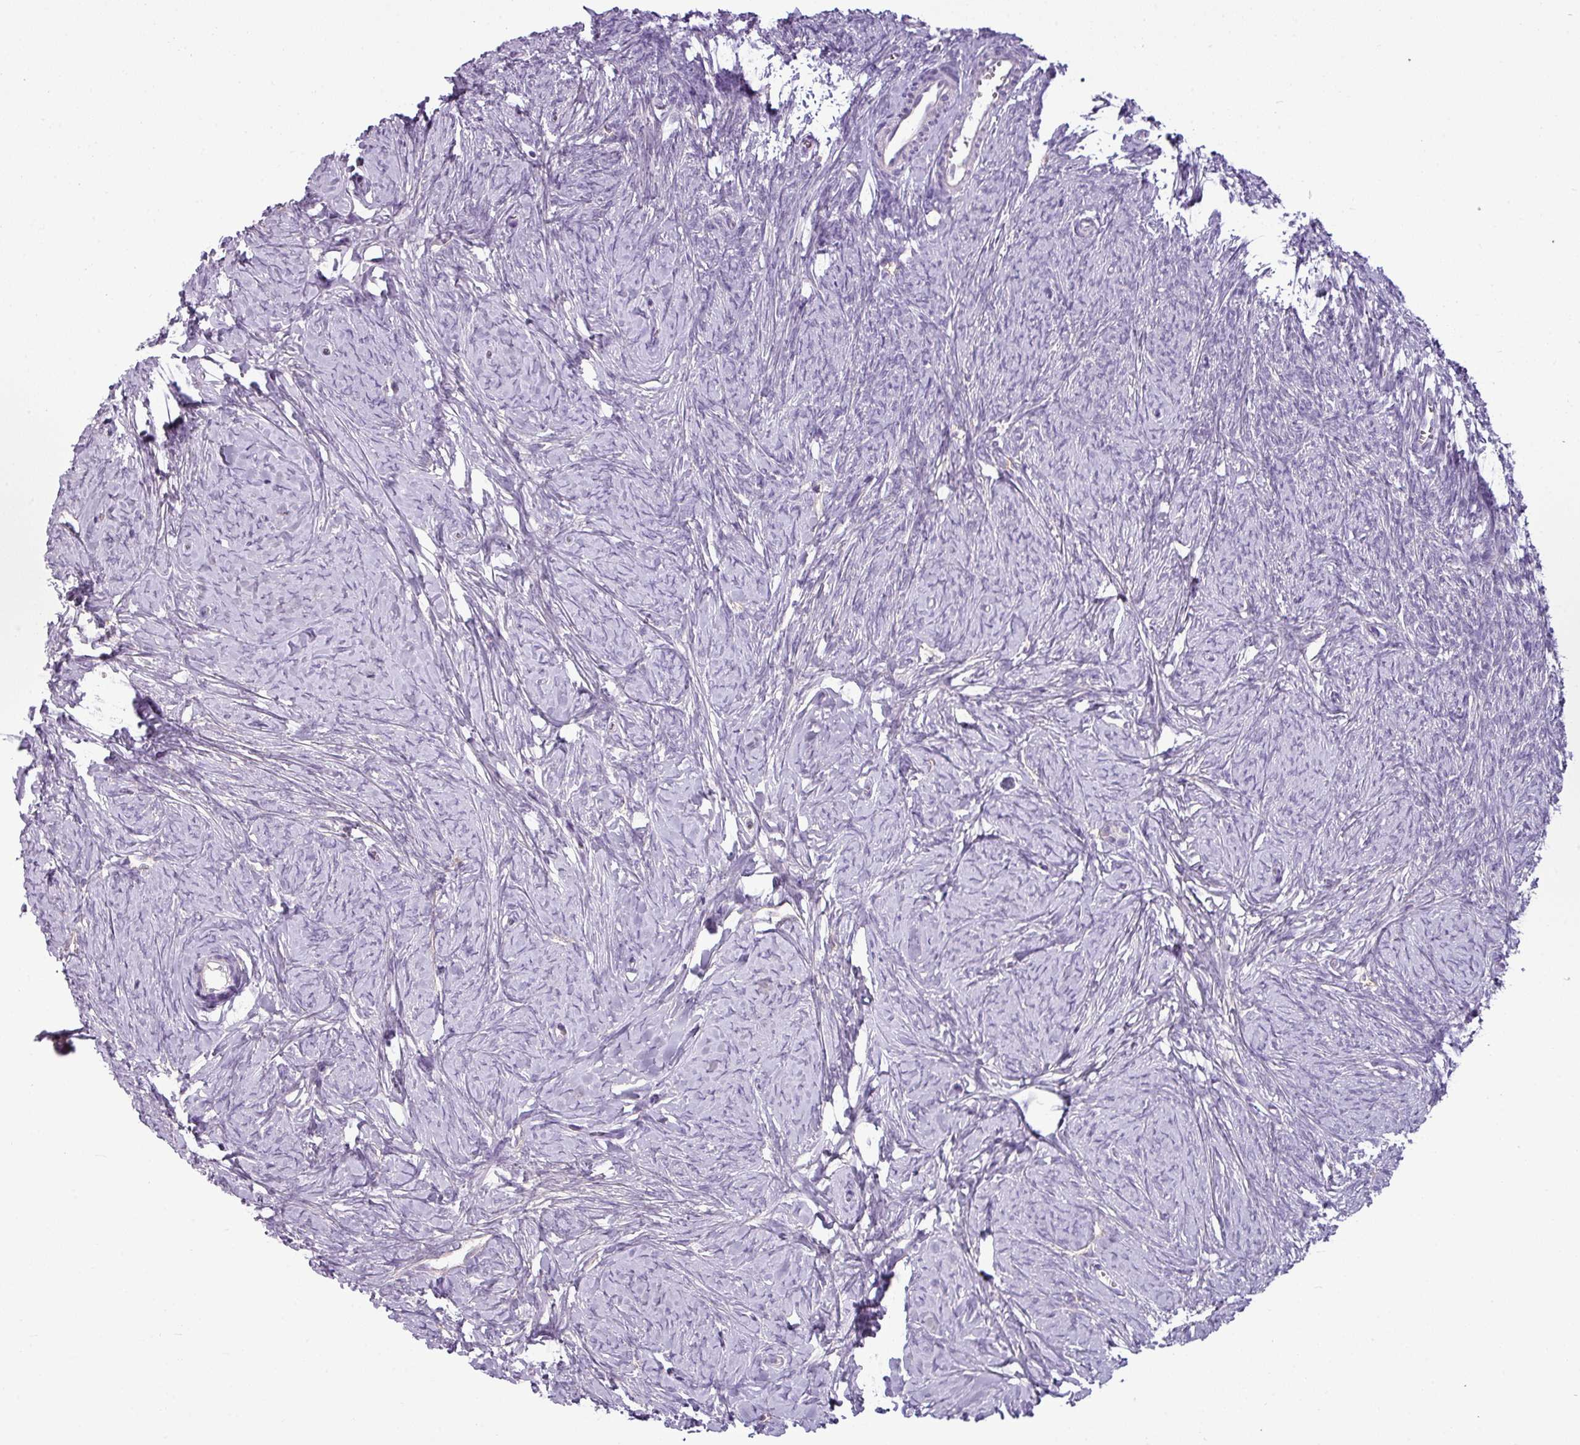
{"staining": {"intensity": "negative", "quantity": "none", "location": "none"}, "tissue": "ovary", "cell_type": "Follicle cells", "image_type": "normal", "snomed": [{"axis": "morphology", "description": "Normal tissue, NOS"}, {"axis": "topography", "description": "Ovary"}], "caption": "DAB (3,3'-diaminobenzidine) immunohistochemical staining of normal human ovary demonstrates no significant positivity in follicle cells. (Brightfield microscopy of DAB immunohistochemistry (IHC) at high magnification).", "gene": "TMEM178B", "patient": {"sex": "female", "age": 44}}